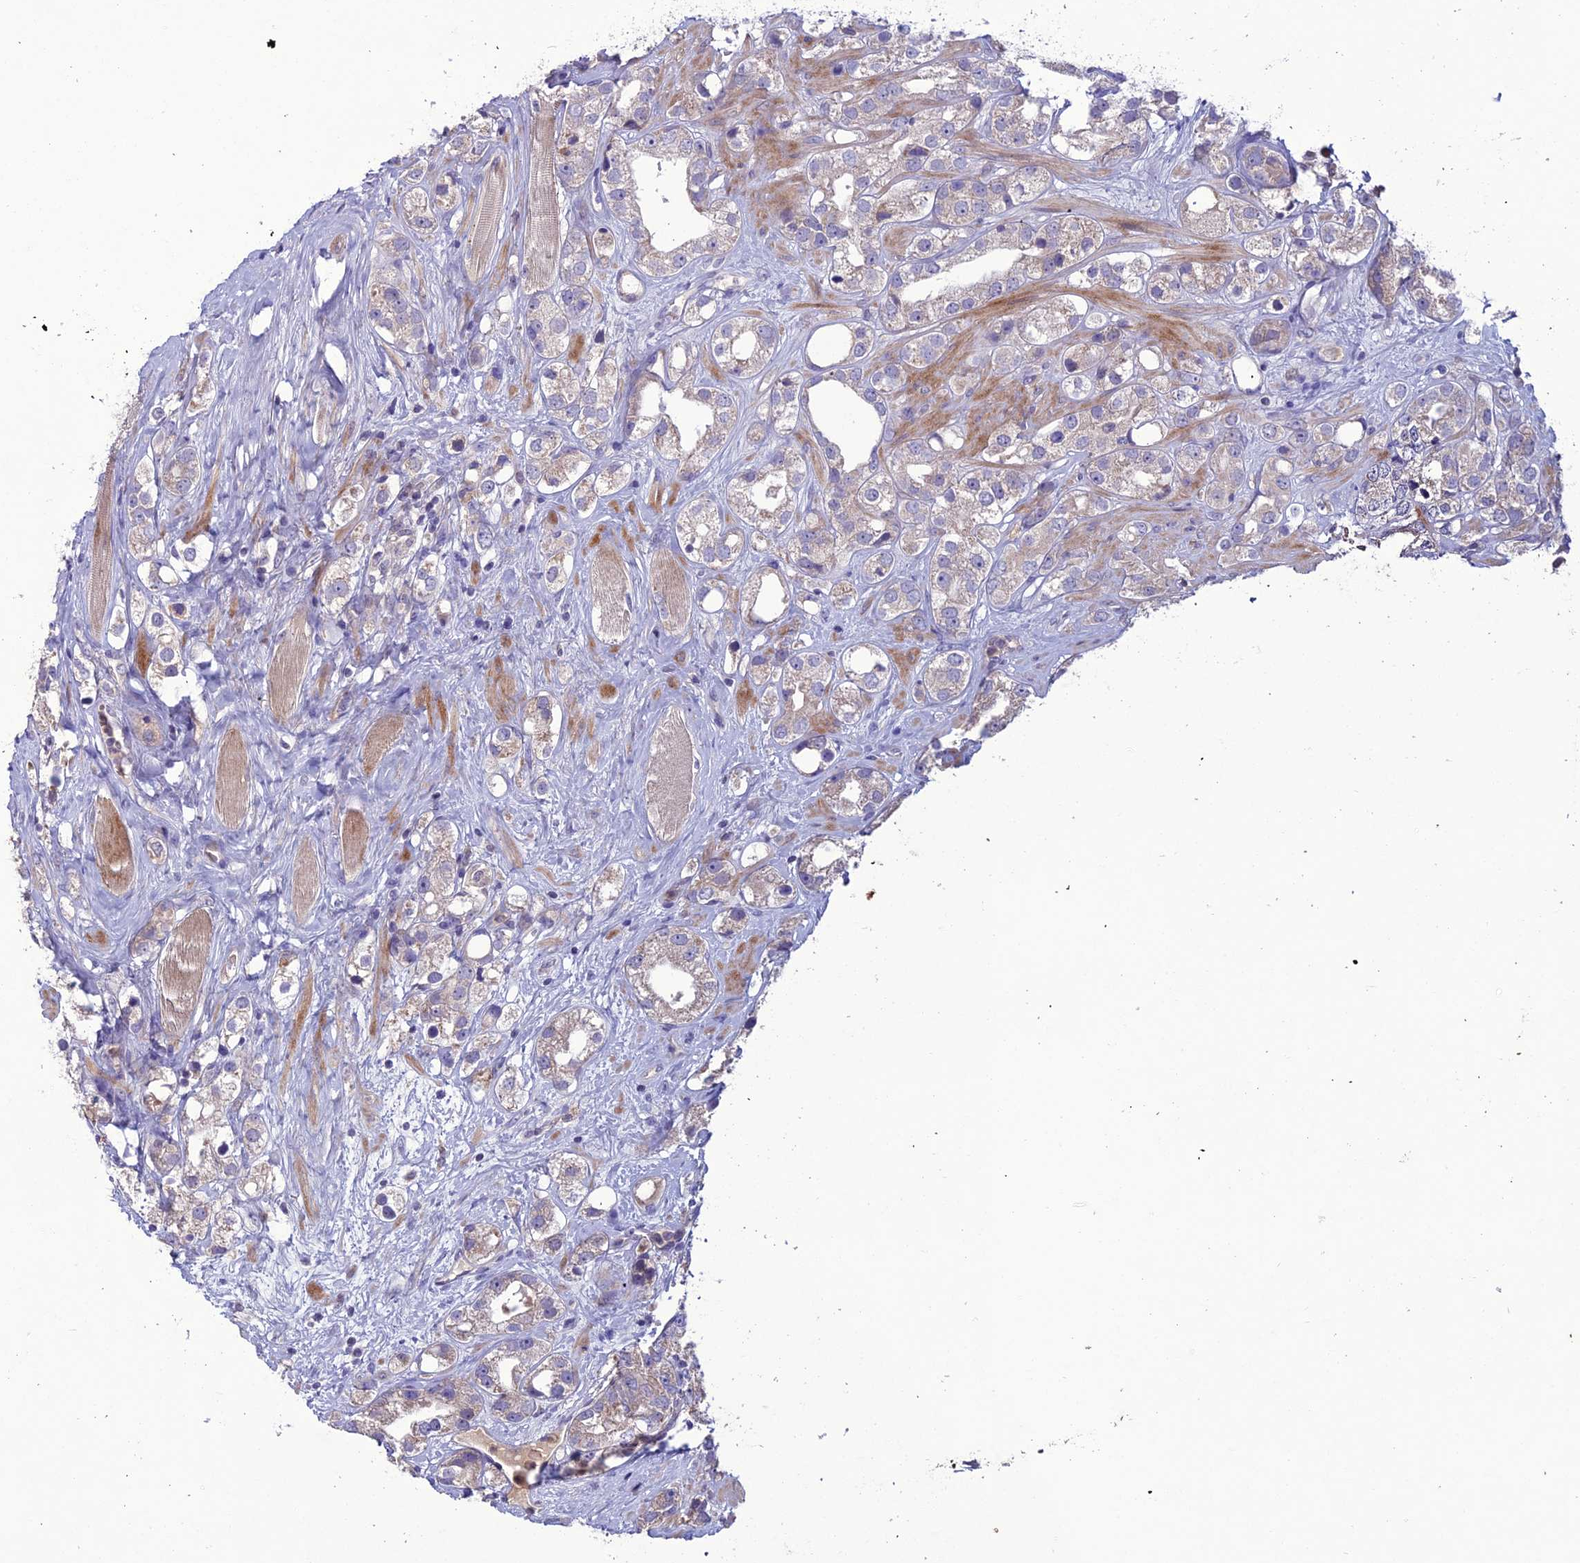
{"staining": {"intensity": "weak", "quantity": "25%-75%", "location": "cytoplasmic/membranous"}, "tissue": "prostate cancer", "cell_type": "Tumor cells", "image_type": "cancer", "snomed": [{"axis": "morphology", "description": "Adenocarcinoma, NOS"}, {"axis": "topography", "description": "Prostate"}], "caption": "A high-resolution histopathology image shows IHC staining of prostate cancer, which reveals weak cytoplasmic/membranous staining in approximately 25%-75% of tumor cells.", "gene": "C2orf76", "patient": {"sex": "male", "age": 79}}